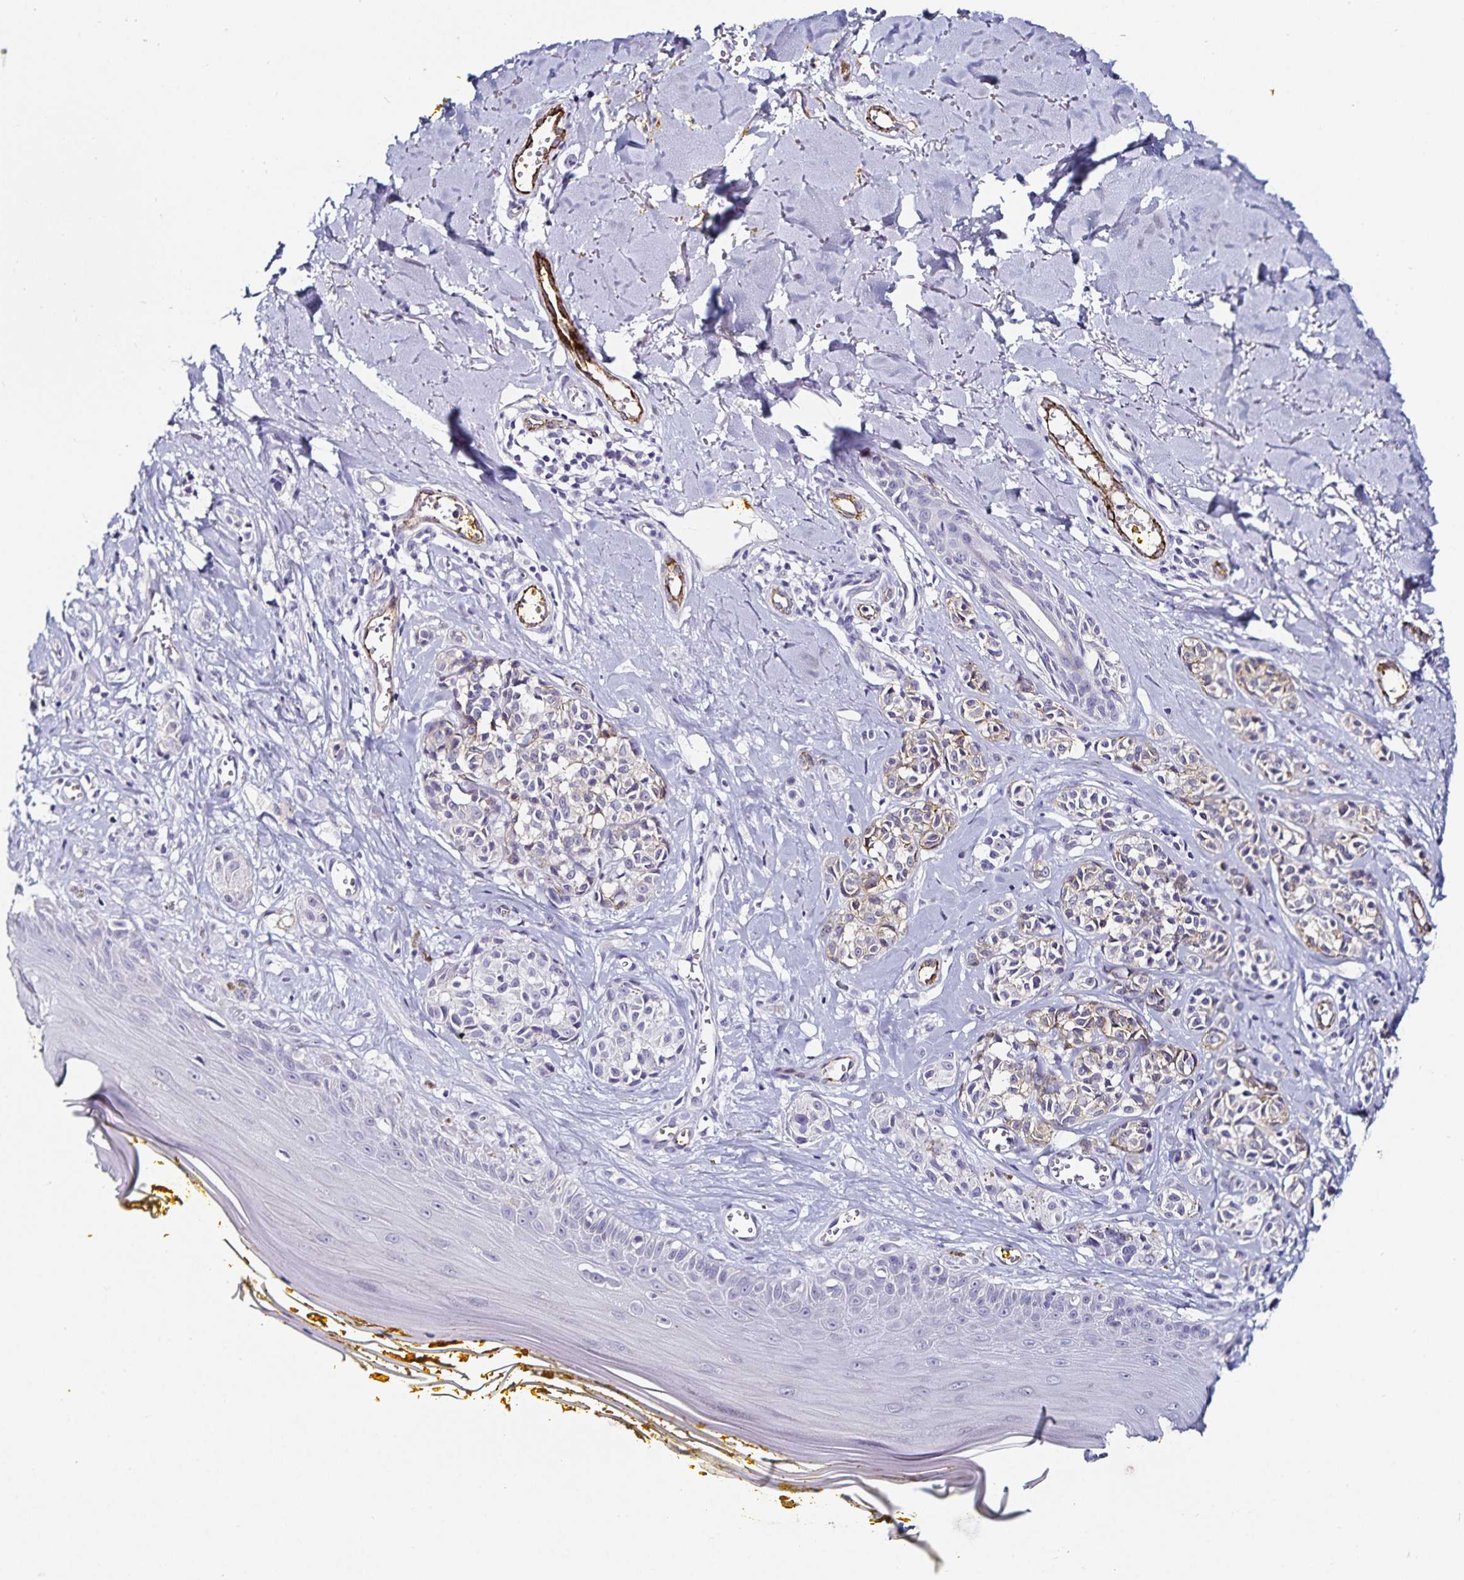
{"staining": {"intensity": "weak", "quantity": "<25%", "location": "cytoplasmic/membranous"}, "tissue": "melanoma", "cell_type": "Tumor cells", "image_type": "cancer", "snomed": [{"axis": "morphology", "description": "Malignant melanoma, NOS"}, {"axis": "topography", "description": "Skin"}], "caption": "This is an immunohistochemistry (IHC) micrograph of human melanoma. There is no expression in tumor cells.", "gene": "TSPAN7", "patient": {"sex": "male", "age": 74}}